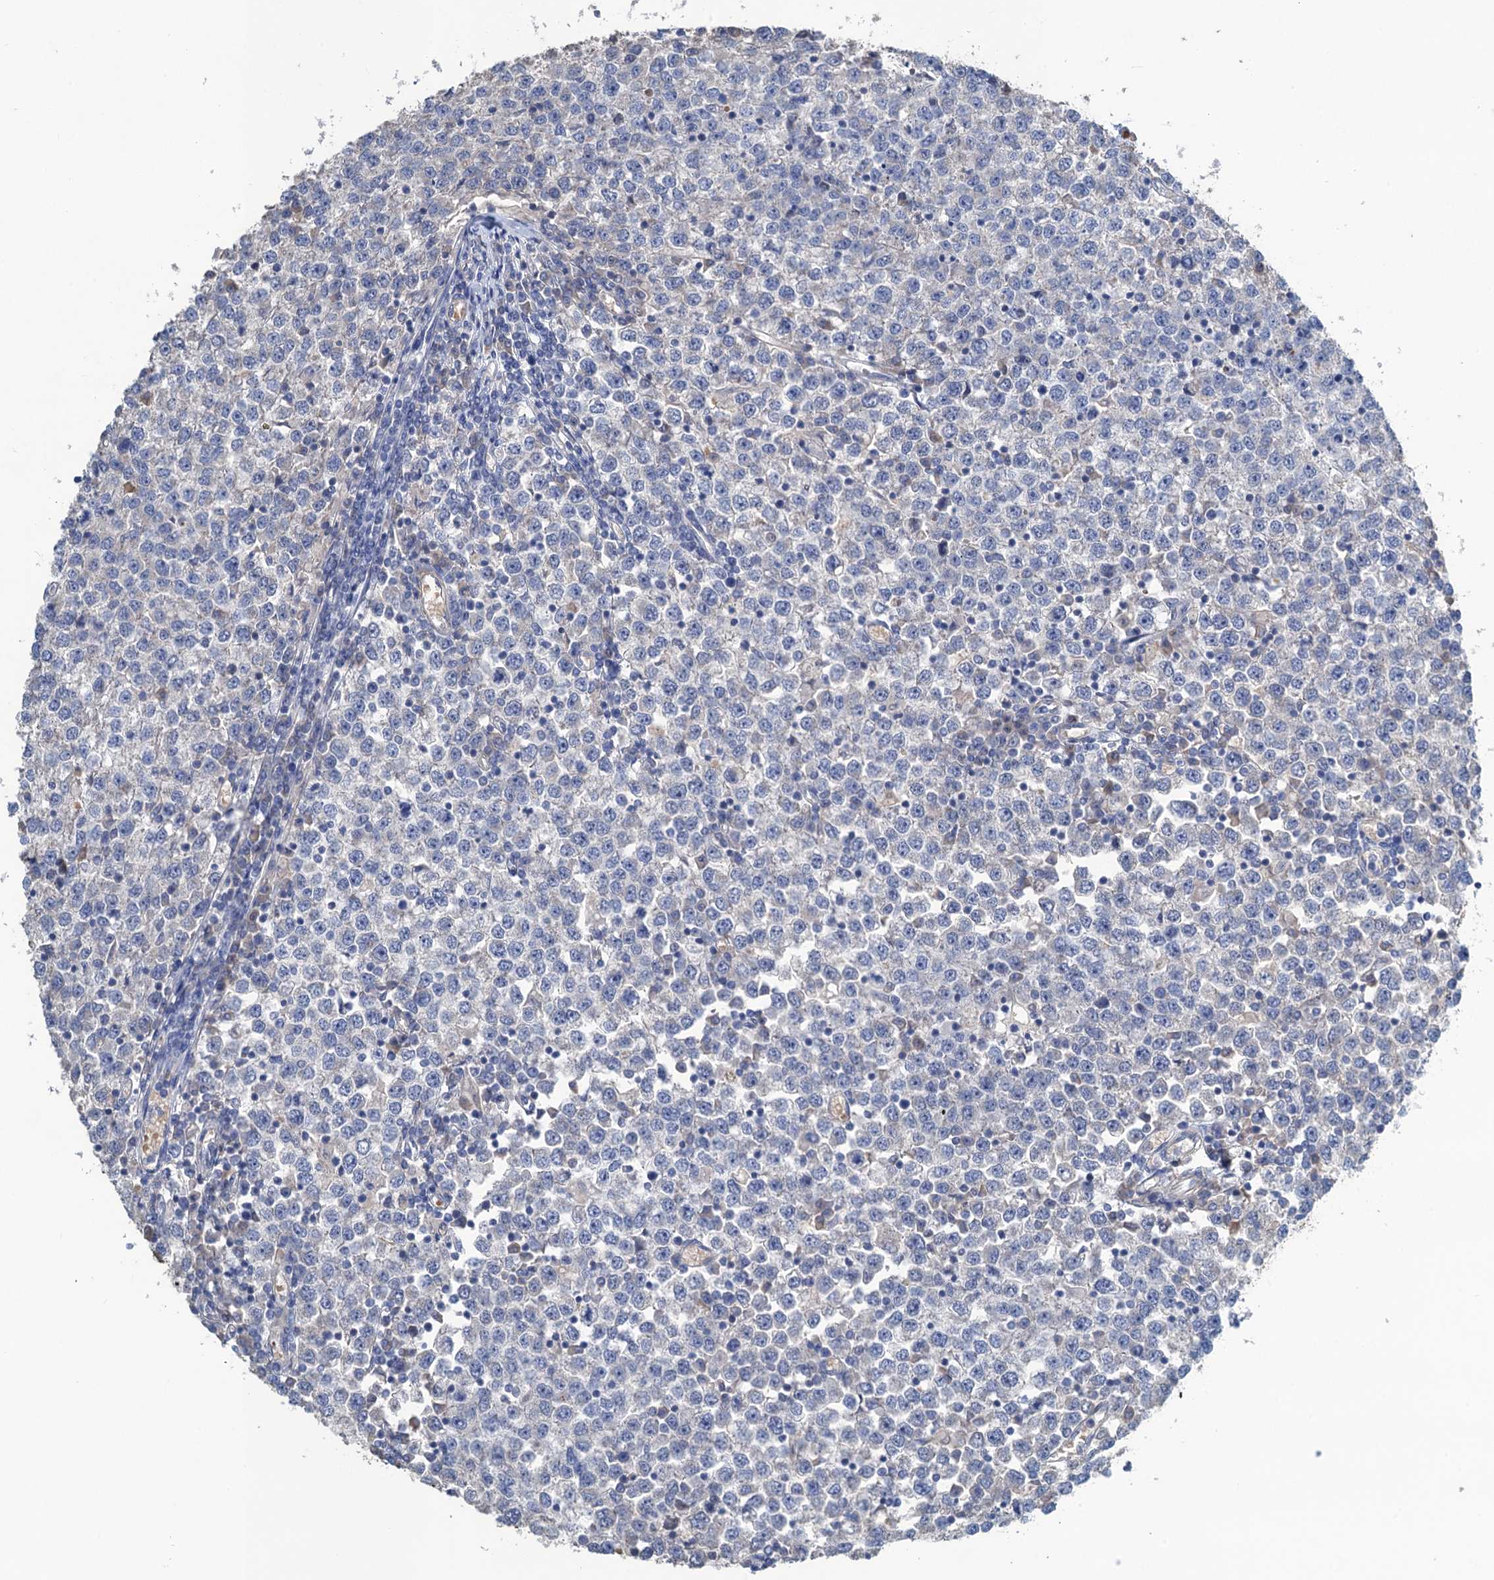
{"staining": {"intensity": "negative", "quantity": "none", "location": "none"}, "tissue": "testis cancer", "cell_type": "Tumor cells", "image_type": "cancer", "snomed": [{"axis": "morphology", "description": "Seminoma, NOS"}, {"axis": "topography", "description": "Testis"}], "caption": "Testis cancer was stained to show a protein in brown. There is no significant expression in tumor cells. Brightfield microscopy of immunohistochemistry stained with DAB (3,3'-diaminobenzidine) (brown) and hematoxylin (blue), captured at high magnification.", "gene": "SMCO3", "patient": {"sex": "male", "age": 65}}